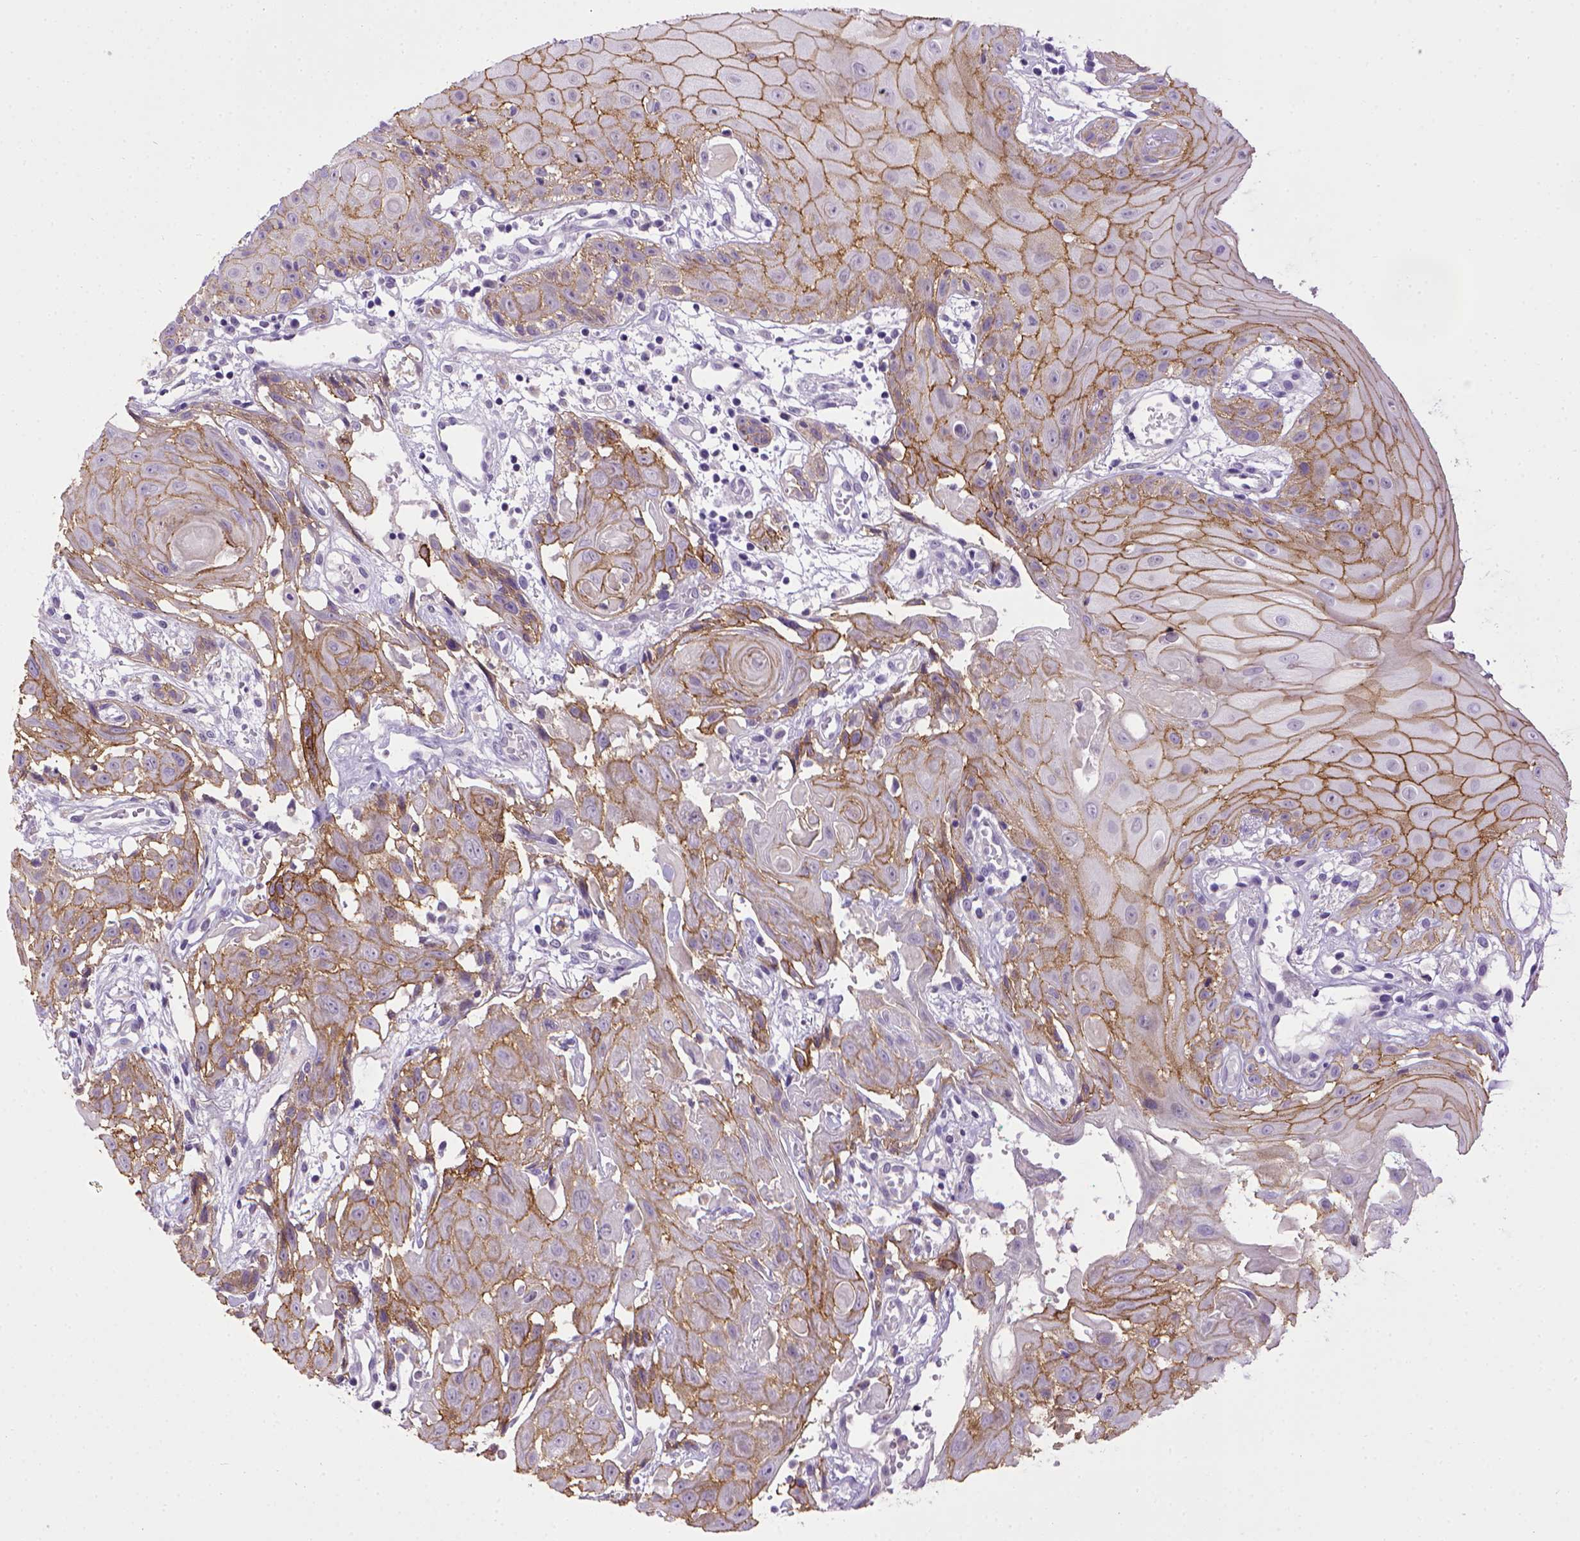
{"staining": {"intensity": "moderate", "quantity": ">75%", "location": "cytoplasmic/membranous"}, "tissue": "head and neck cancer", "cell_type": "Tumor cells", "image_type": "cancer", "snomed": [{"axis": "morphology", "description": "Normal tissue, NOS"}, {"axis": "morphology", "description": "Squamous cell carcinoma, NOS"}, {"axis": "topography", "description": "Oral tissue"}, {"axis": "topography", "description": "Salivary gland"}, {"axis": "topography", "description": "Head-Neck"}], "caption": "DAB immunohistochemical staining of human head and neck squamous cell carcinoma exhibits moderate cytoplasmic/membranous protein staining in approximately >75% of tumor cells. (Stains: DAB (3,3'-diaminobenzidine) in brown, nuclei in blue, Microscopy: brightfield microscopy at high magnification).", "gene": "CDH1", "patient": {"sex": "female", "age": 62}}